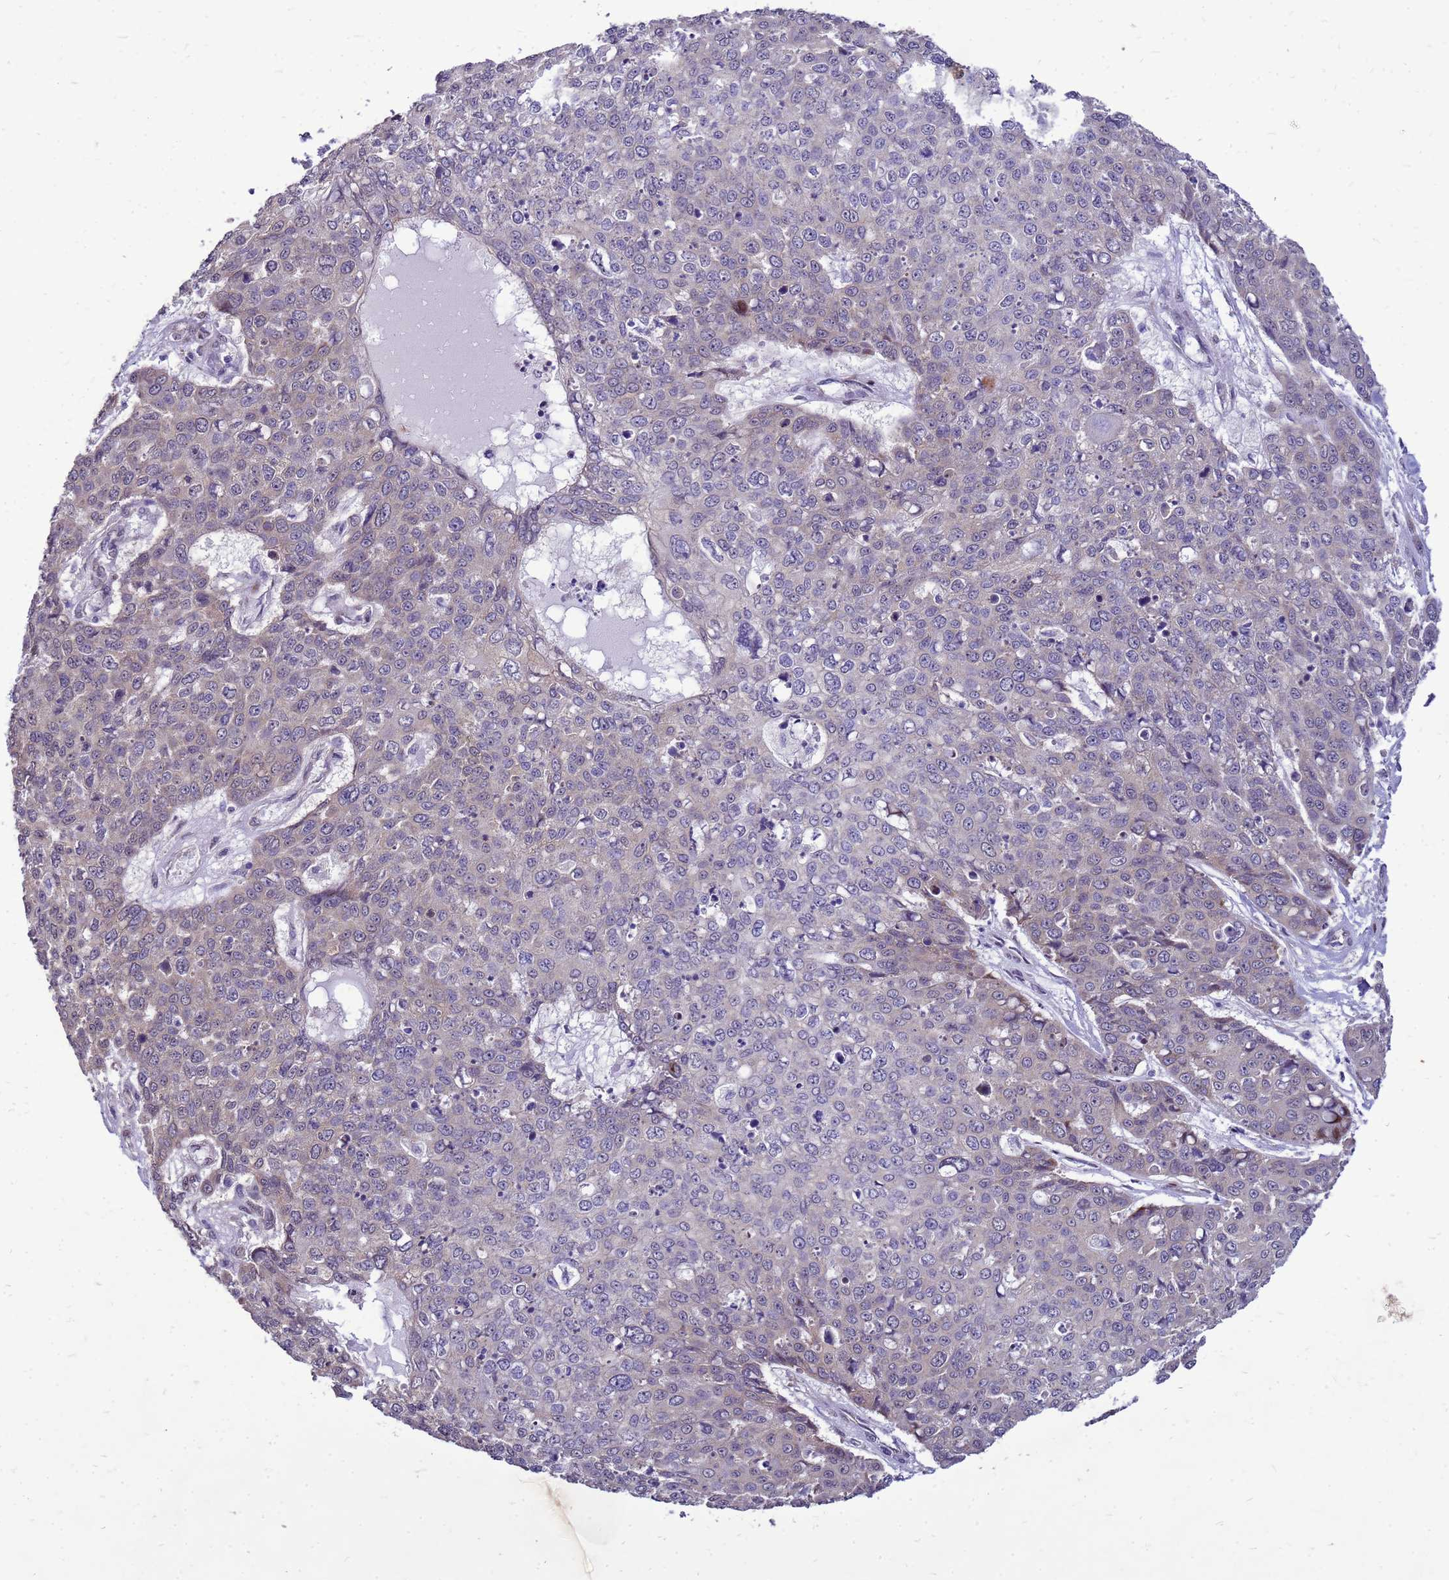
{"staining": {"intensity": "negative", "quantity": "none", "location": "none"}, "tissue": "skin cancer", "cell_type": "Tumor cells", "image_type": "cancer", "snomed": [{"axis": "morphology", "description": "Squamous cell carcinoma, NOS"}, {"axis": "topography", "description": "Skin"}], "caption": "Tumor cells show no significant protein expression in squamous cell carcinoma (skin).", "gene": "RSPO1", "patient": {"sex": "male", "age": 71}}